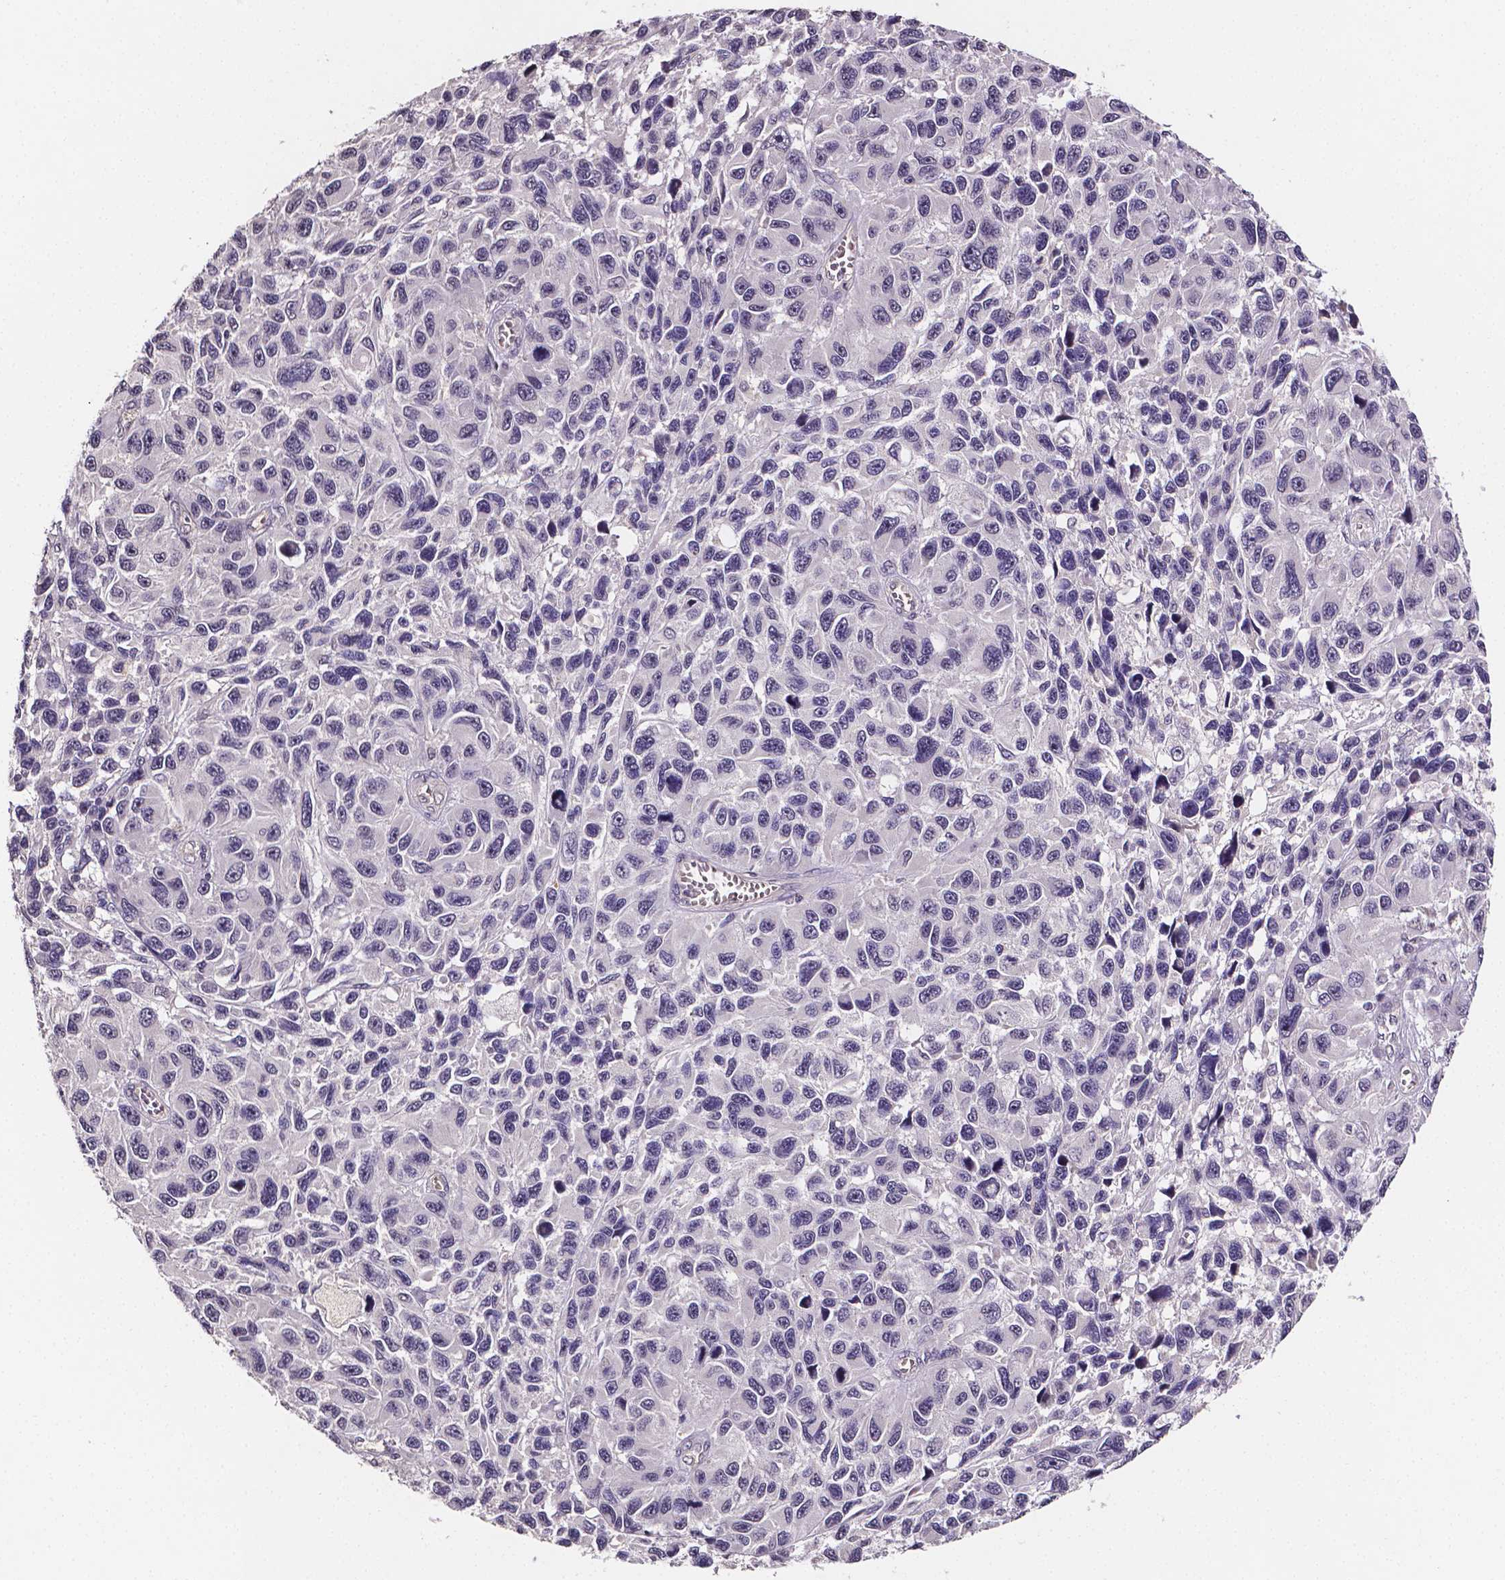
{"staining": {"intensity": "negative", "quantity": "none", "location": "none"}, "tissue": "melanoma", "cell_type": "Tumor cells", "image_type": "cancer", "snomed": [{"axis": "morphology", "description": "Malignant melanoma, NOS"}, {"axis": "topography", "description": "Skin"}], "caption": "High power microscopy image of an IHC histopathology image of malignant melanoma, revealing no significant staining in tumor cells.", "gene": "NRGN", "patient": {"sex": "male", "age": 53}}